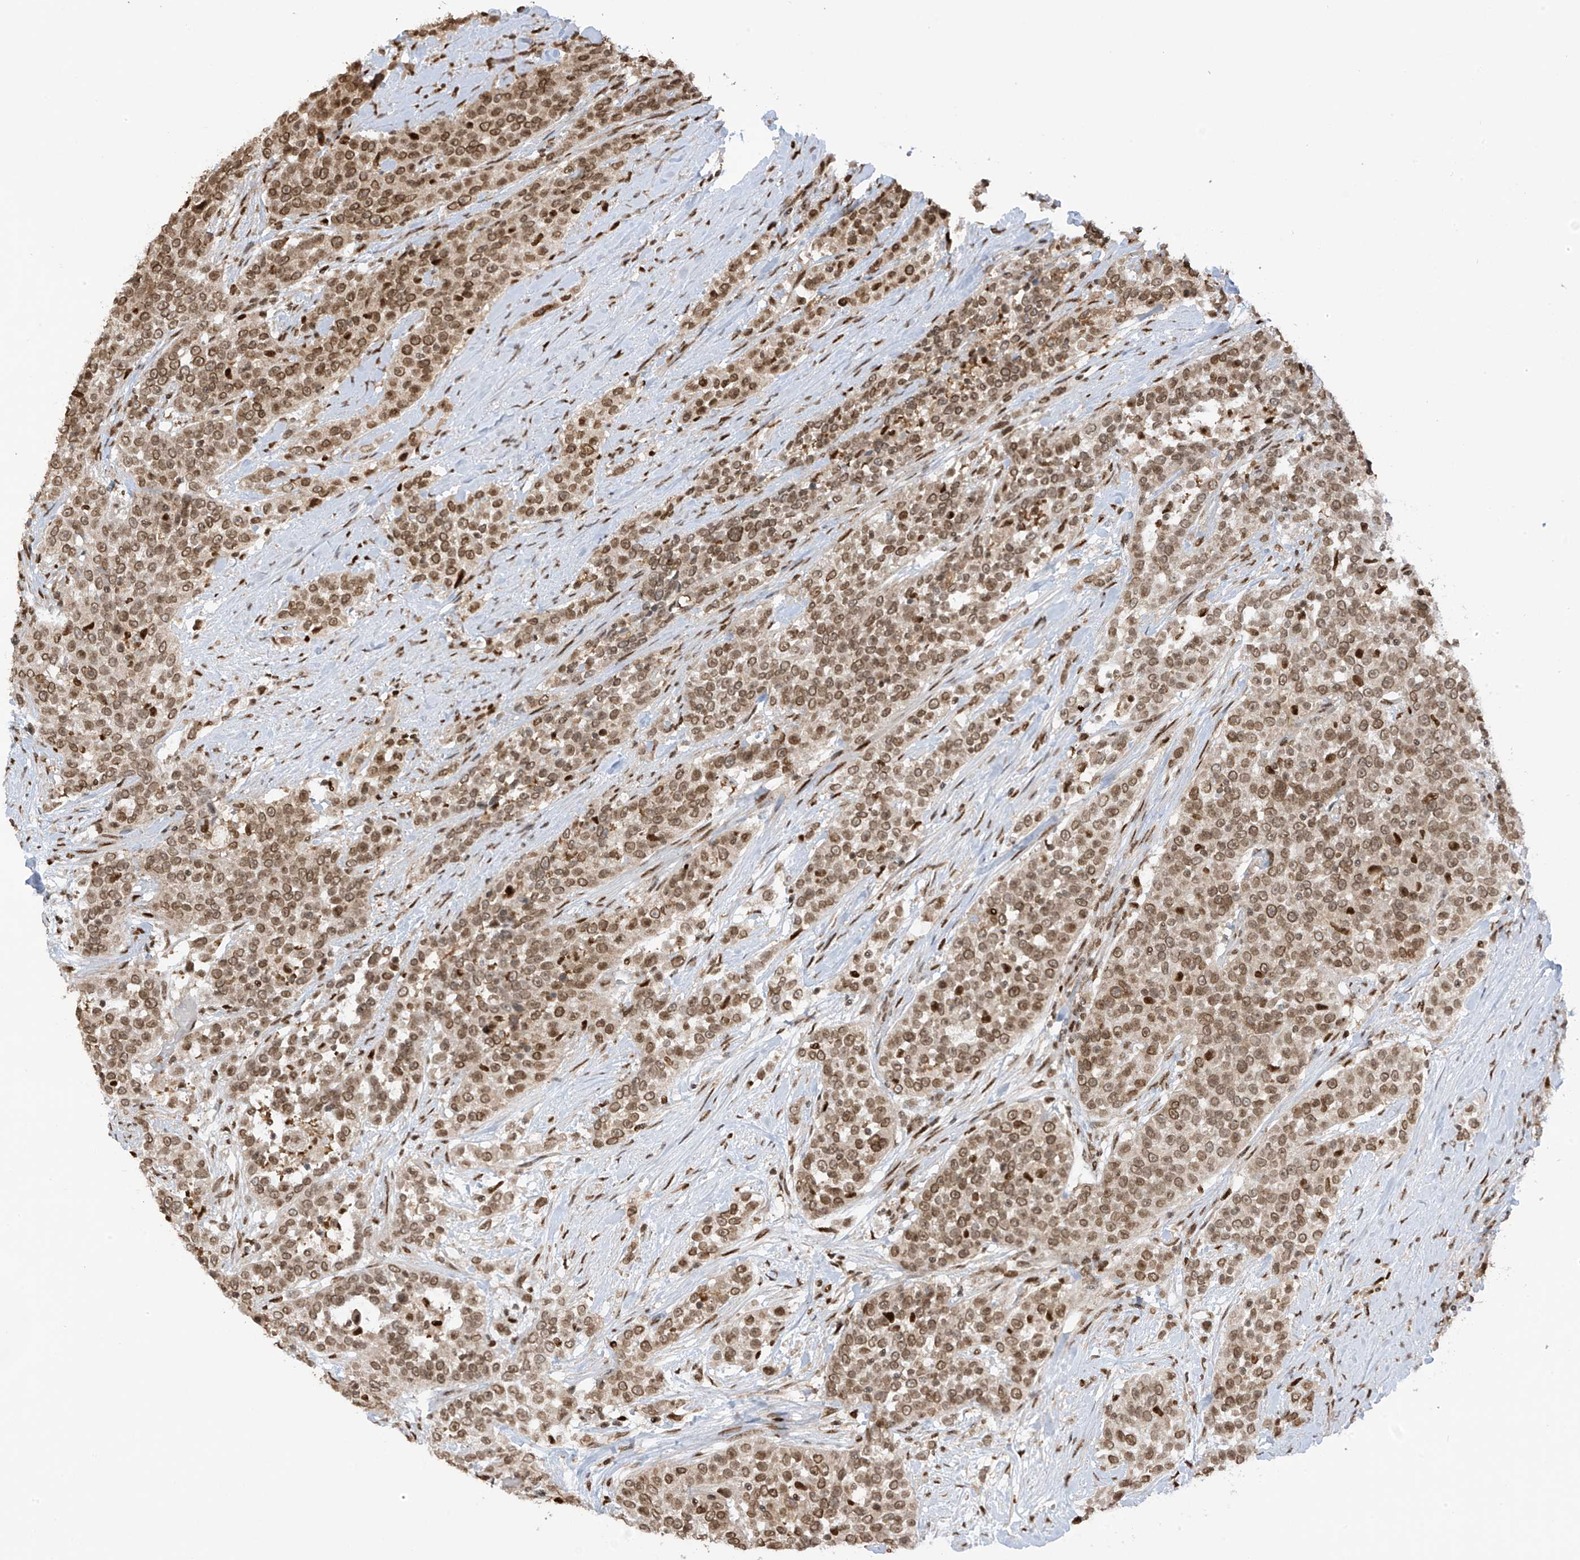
{"staining": {"intensity": "moderate", "quantity": ">75%", "location": "cytoplasmic/membranous,nuclear"}, "tissue": "urothelial cancer", "cell_type": "Tumor cells", "image_type": "cancer", "snomed": [{"axis": "morphology", "description": "Urothelial carcinoma, High grade"}, {"axis": "topography", "description": "Urinary bladder"}], "caption": "High-grade urothelial carcinoma was stained to show a protein in brown. There is medium levels of moderate cytoplasmic/membranous and nuclear expression in about >75% of tumor cells.", "gene": "KPNB1", "patient": {"sex": "female", "age": 80}}